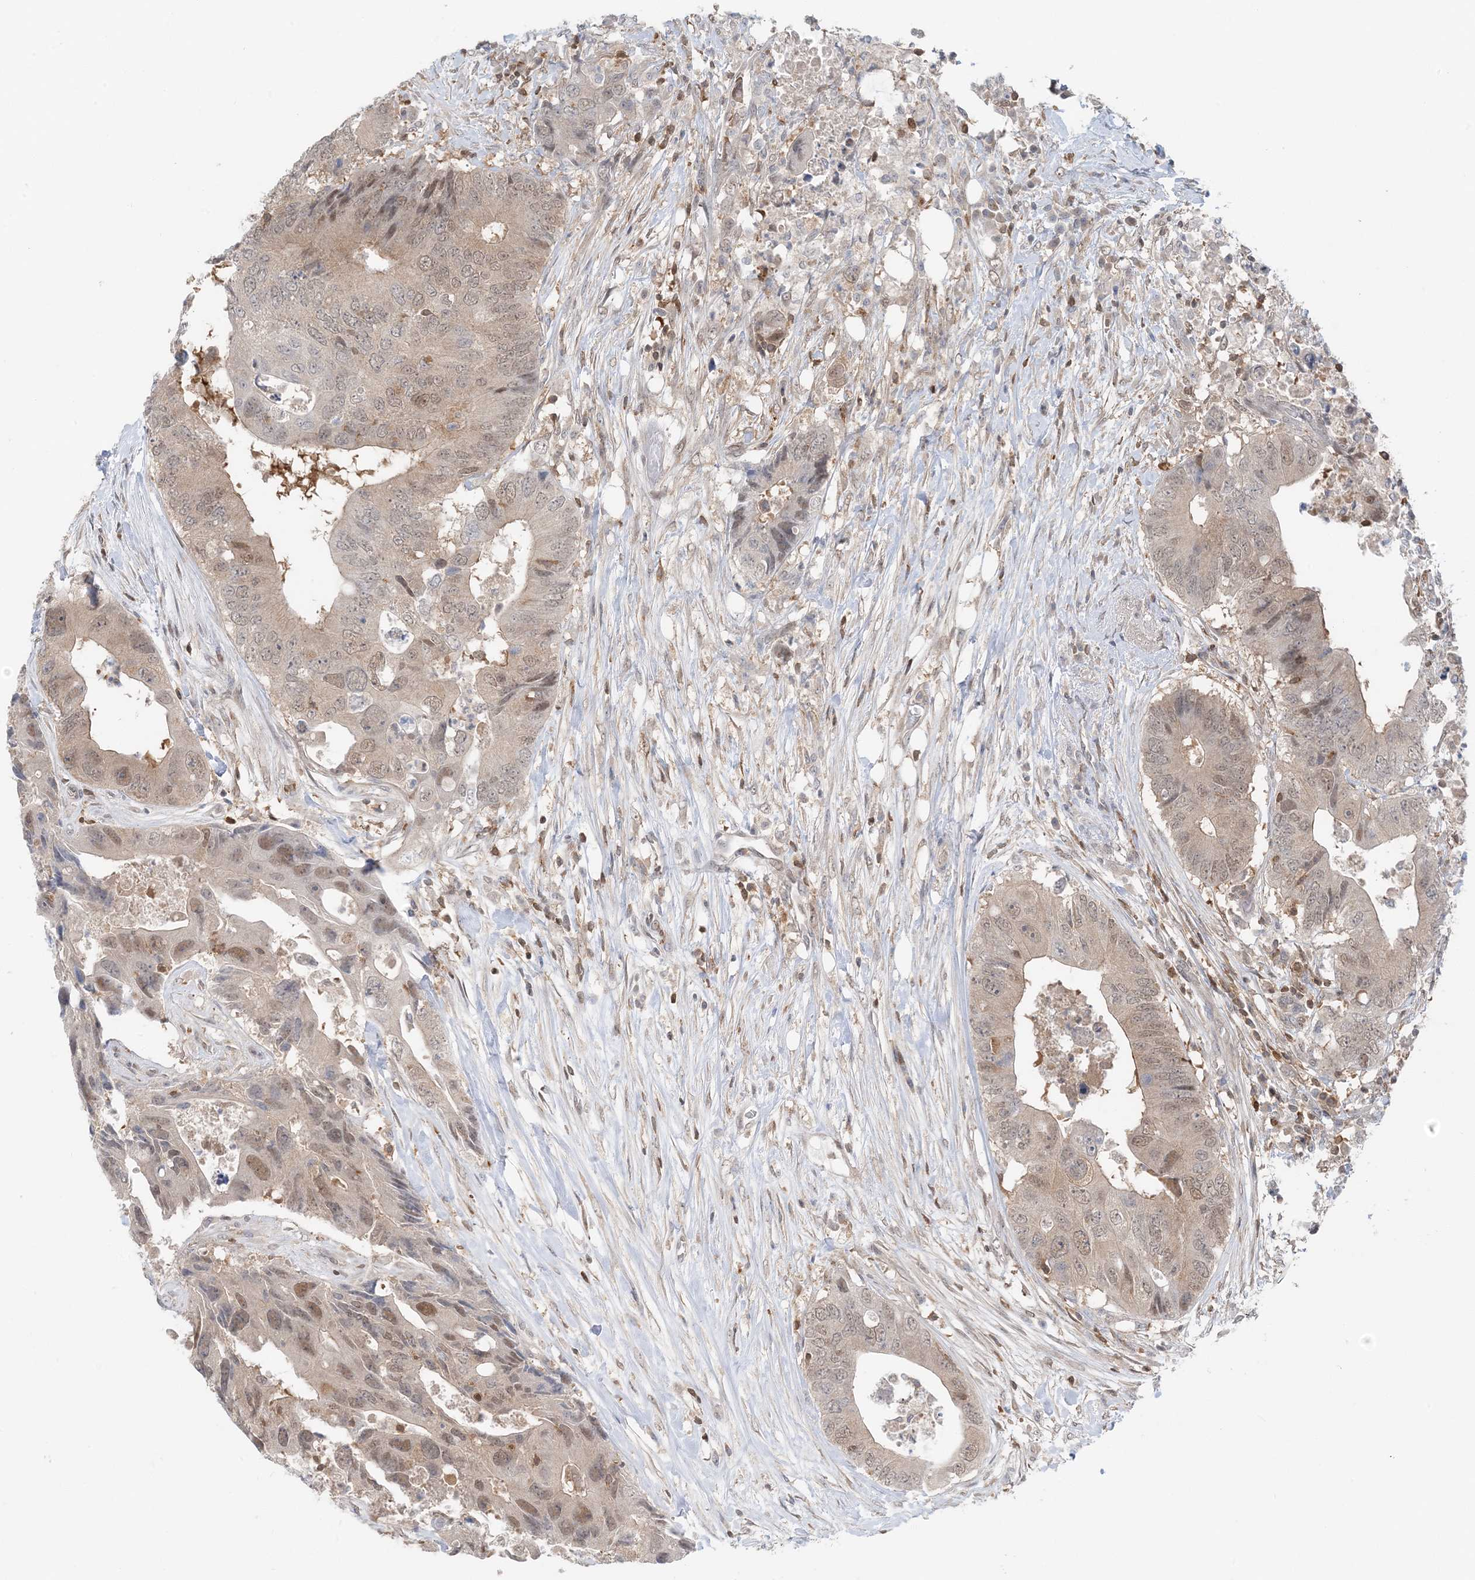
{"staining": {"intensity": "moderate", "quantity": "<25%", "location": "nuclear"}, "tissue": "colorectal cancer", "cell_type": "Tumor cells", "image_type": "cancer", "snomed": [{"axis": "morphology", "description": "Adenocarcinoma, NOS"}, {"axis": "topography", "description": "Colon"}], "caption": "Immunohistochemistry (IHC) image of colorectal cancer (adenocarcinoma) stained for a protein (brown), which demonstrates low levels of moderate nuclear staining in approximately <25% of tumor cells.", "gene": "OGA", "patient": {"sex": "male", "age": 71}}